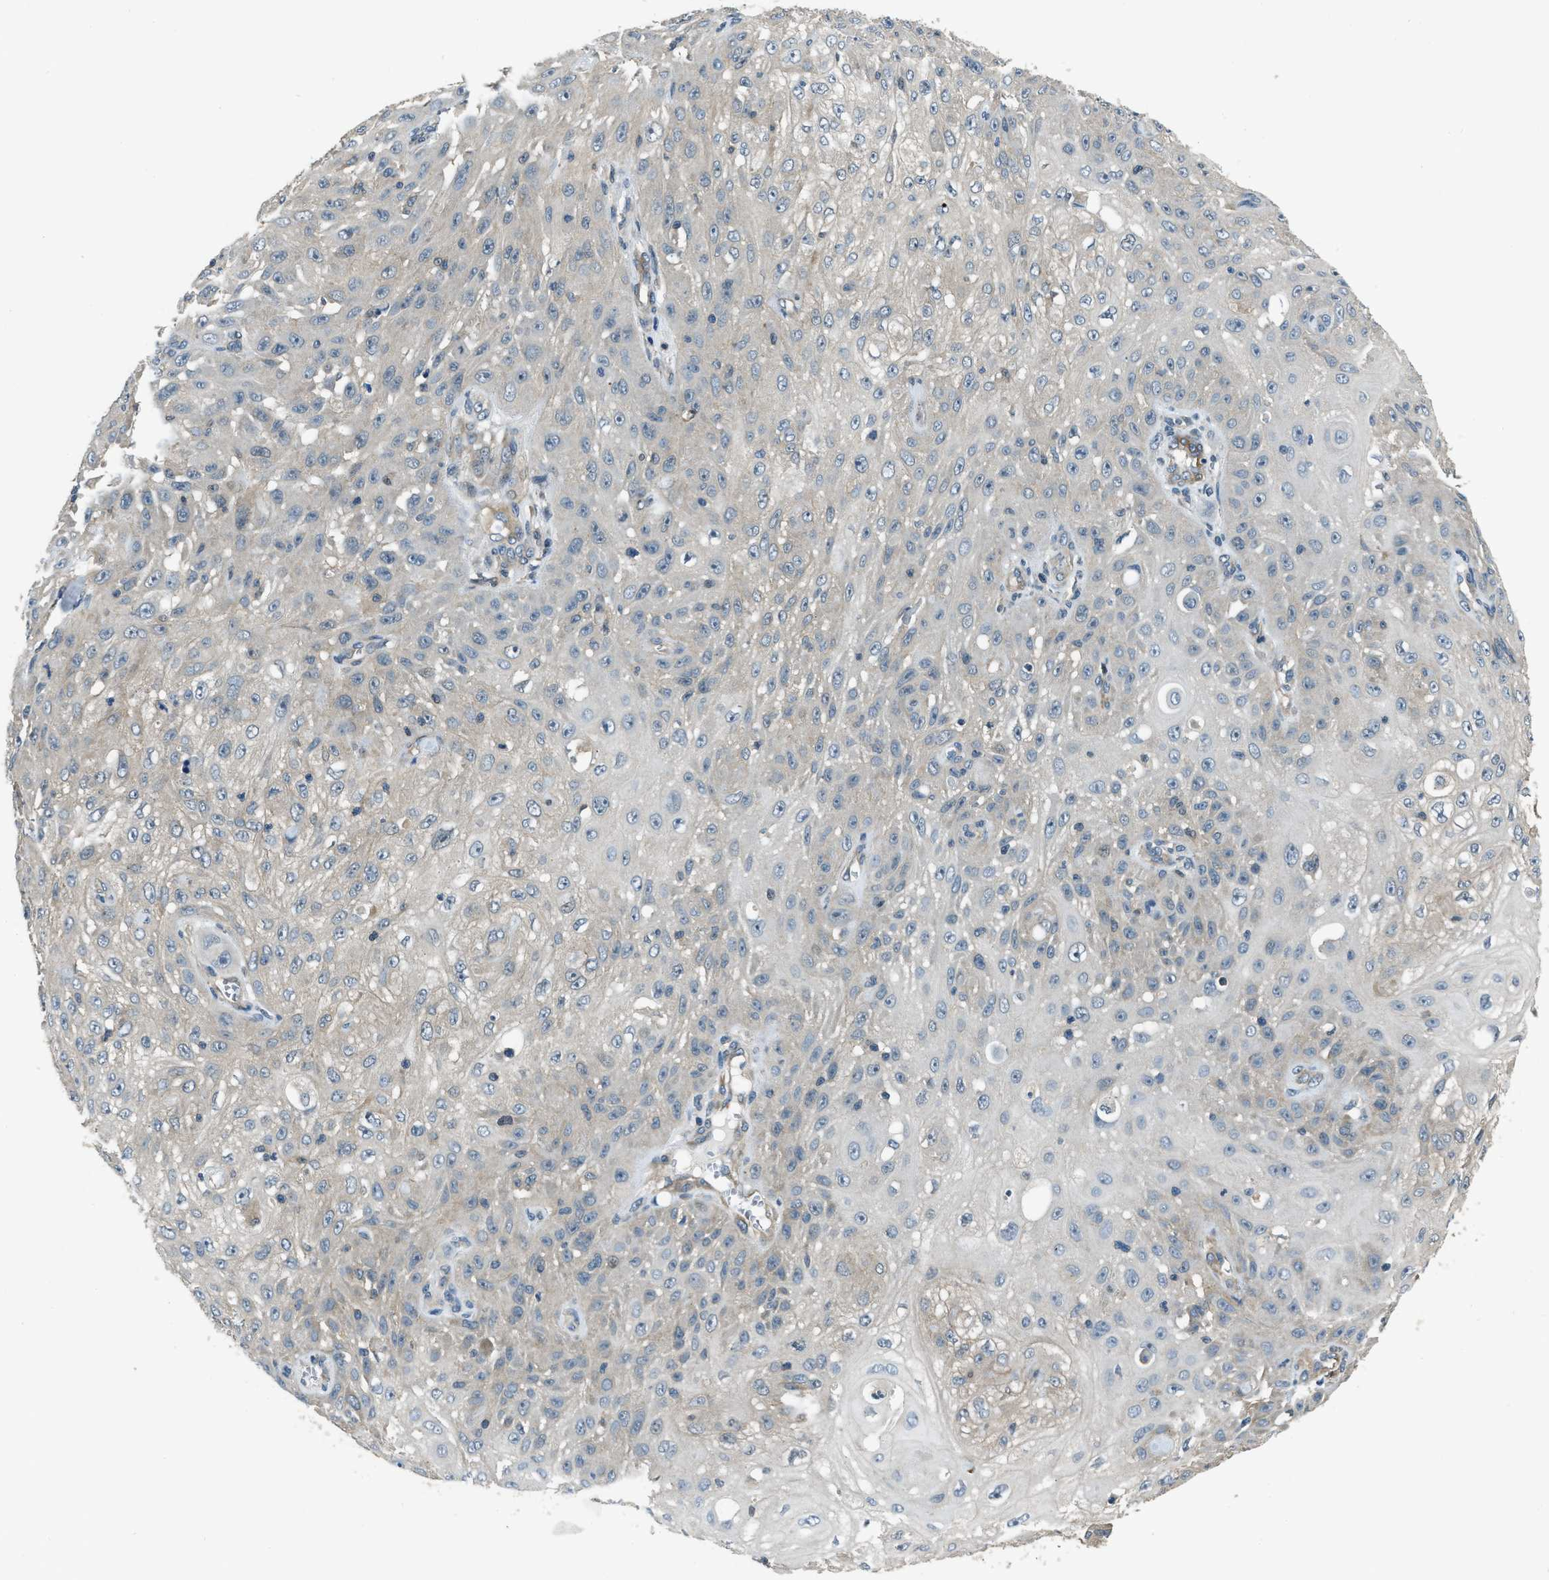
{"staining": {"intensity": "moderate", "quantity": "<25%", "location": "cytoplasmic/membranous"}, "tissue": "skin cancer", "cell_type": "Tumor cells", "image_type": "cancer", "snomed": [{"axis": "morphology", "description": "Squamous cell carcinoma, NOS"}, {"axis": "topography", "description": "Skin"}], "caption": "Squamous cell carcinoma (skin) tissue exhibits moderate cytoplasmic/membranous staining in approximately <25% of tumor cells, visualized by immunohistochemistry. Nuclei are stained in blue.", "gene": "NUDCD3", "patient": {"sex": "male", "age": 75}}